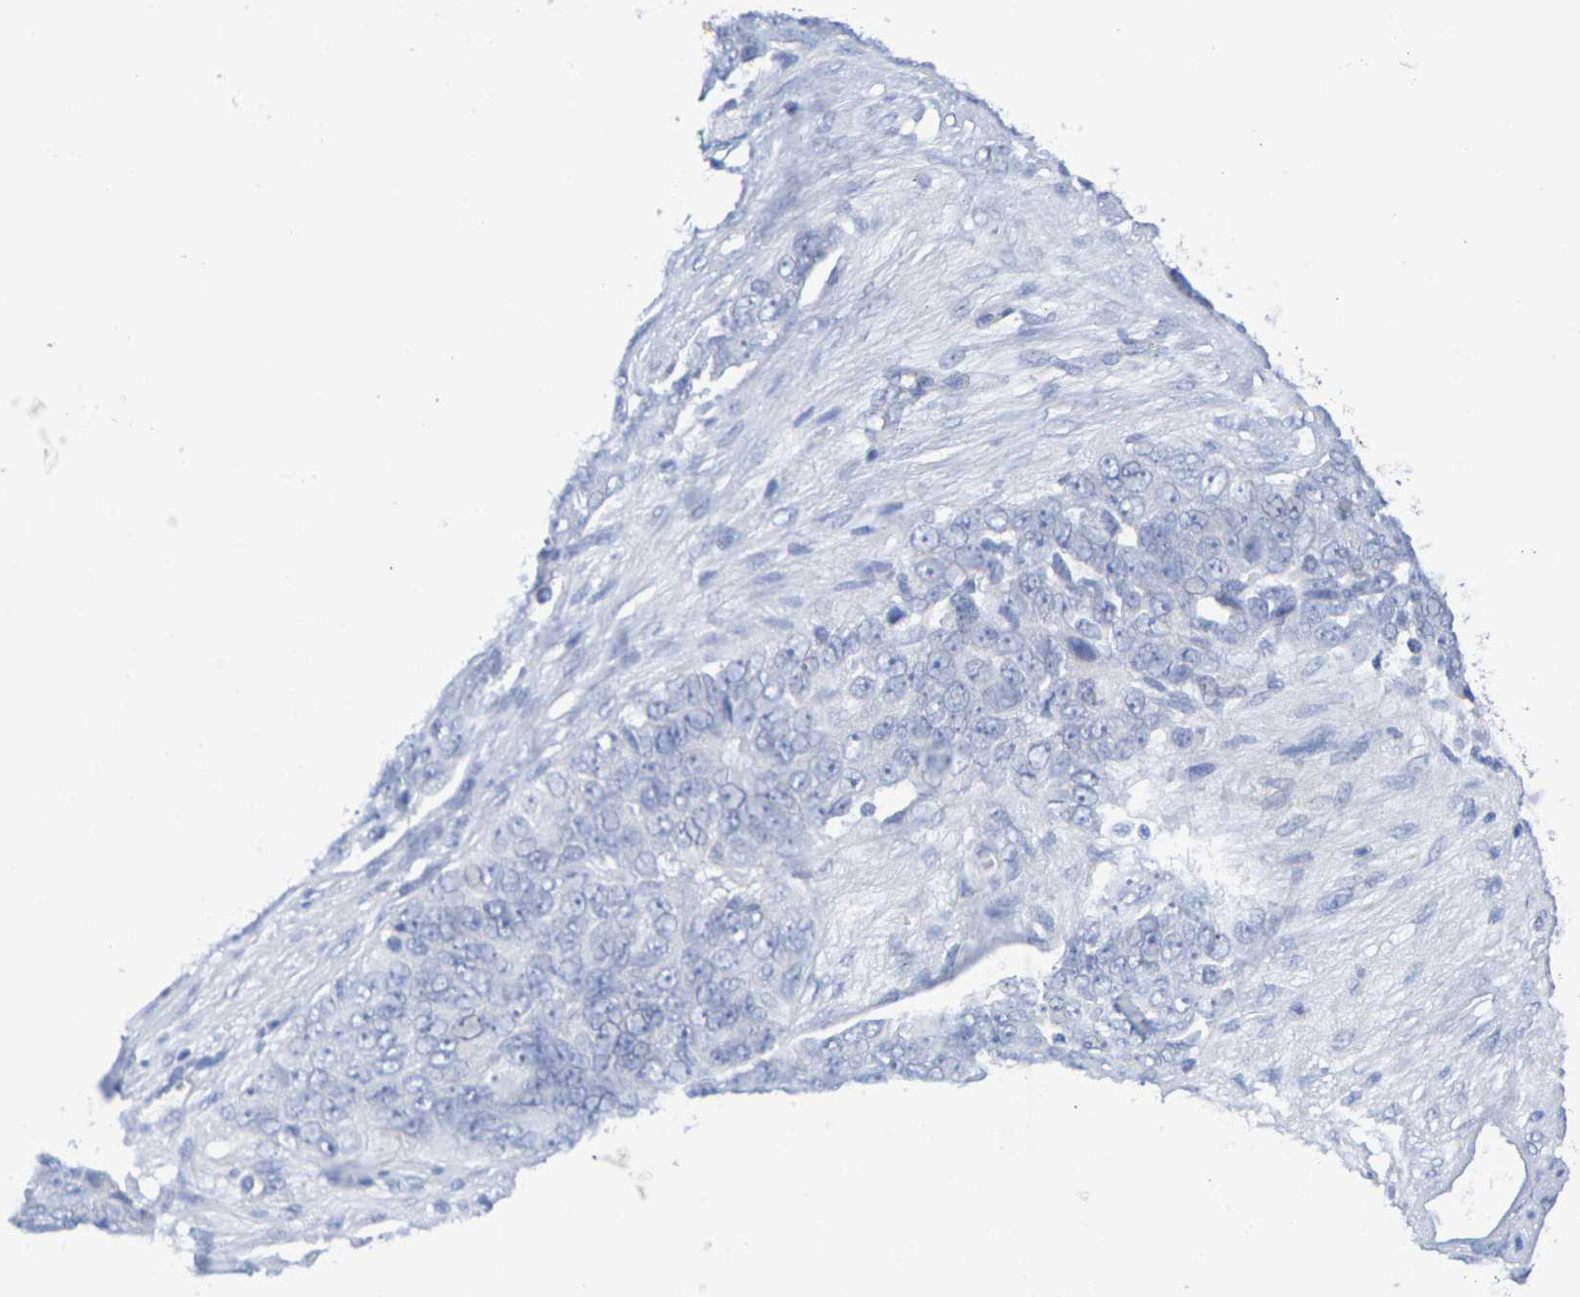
{"staining": {"intensity": "weak", "quantity": "<25%", "location": "cytoplasmic/membranous"}, "tissue": "ovarian cancer", "cell_type": "Tumor cells", "image_type": "cancer", "snomed": [{"axis": "morphology", "description": "Carcinoma, endometroid"}, {"axis": "topography", "description": "Ovary"}], "caption": "Immunohistochemical staining of human ovarian cancer displays no significant staining in tumor cells.", "gene": "TMCC3", "patient": {"sex": "female", "age": 51}}